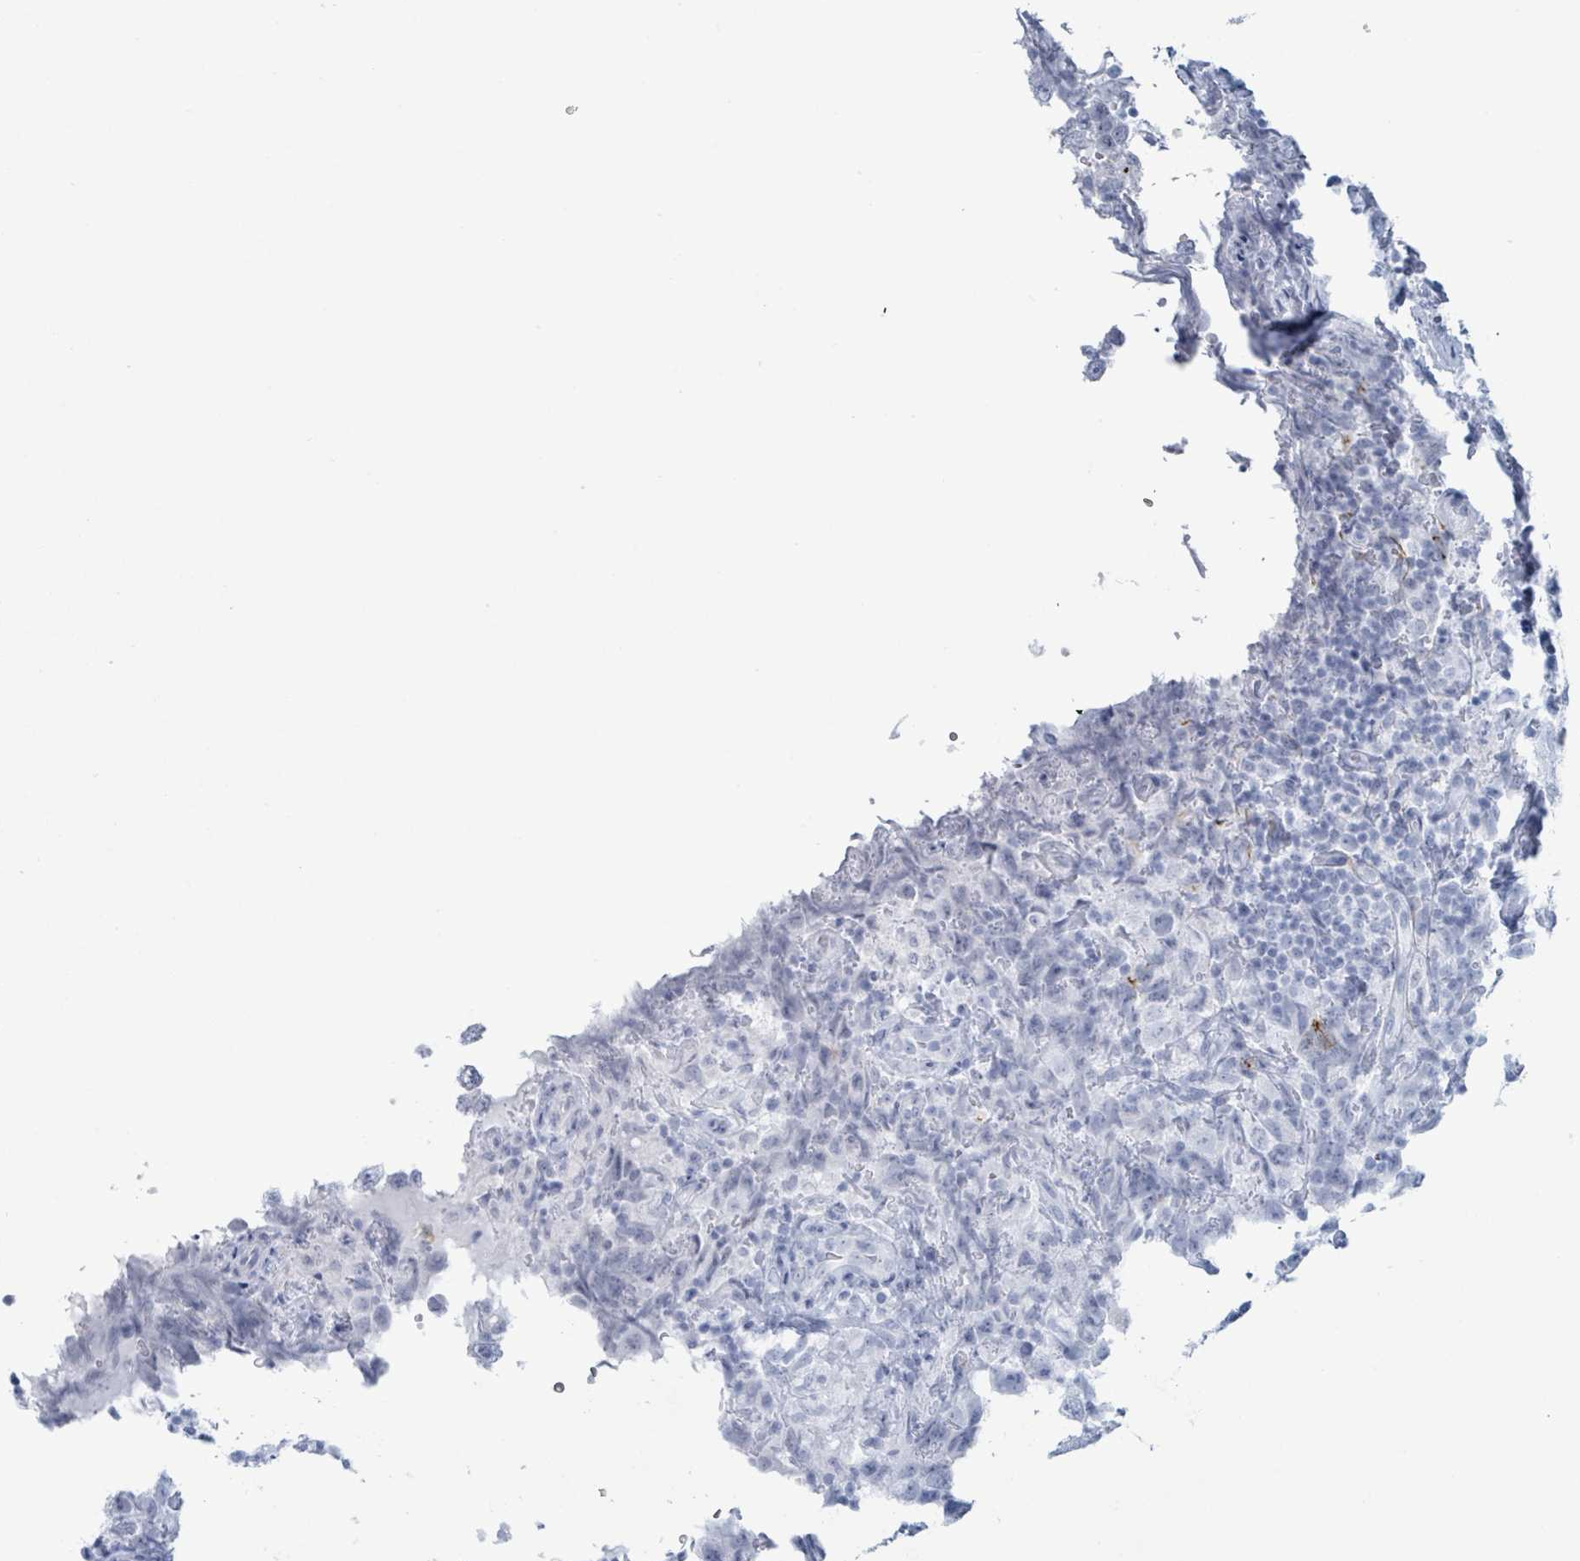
{"staining": {"intensity": "negative", "quantity": "none", "location": "none"}, "tissue": "testis cancer", "cell_type": "Tumor cells", "image_type": "cancer", "snomed": [{"axis": "morphology", "description": "Seminoma, NOS"}, {"axis": "morphology", "description": "Carcinoma, Embryonal, NOS"}, {"axis": "topography", "description": "Testis"}], "caption": "Testis cancer (seminoma) was stained to show a protein in brown. There is no significant positivity in tumor cells.", "gene": "KRT8", "patient": {"sex": "male", "age": 41}}